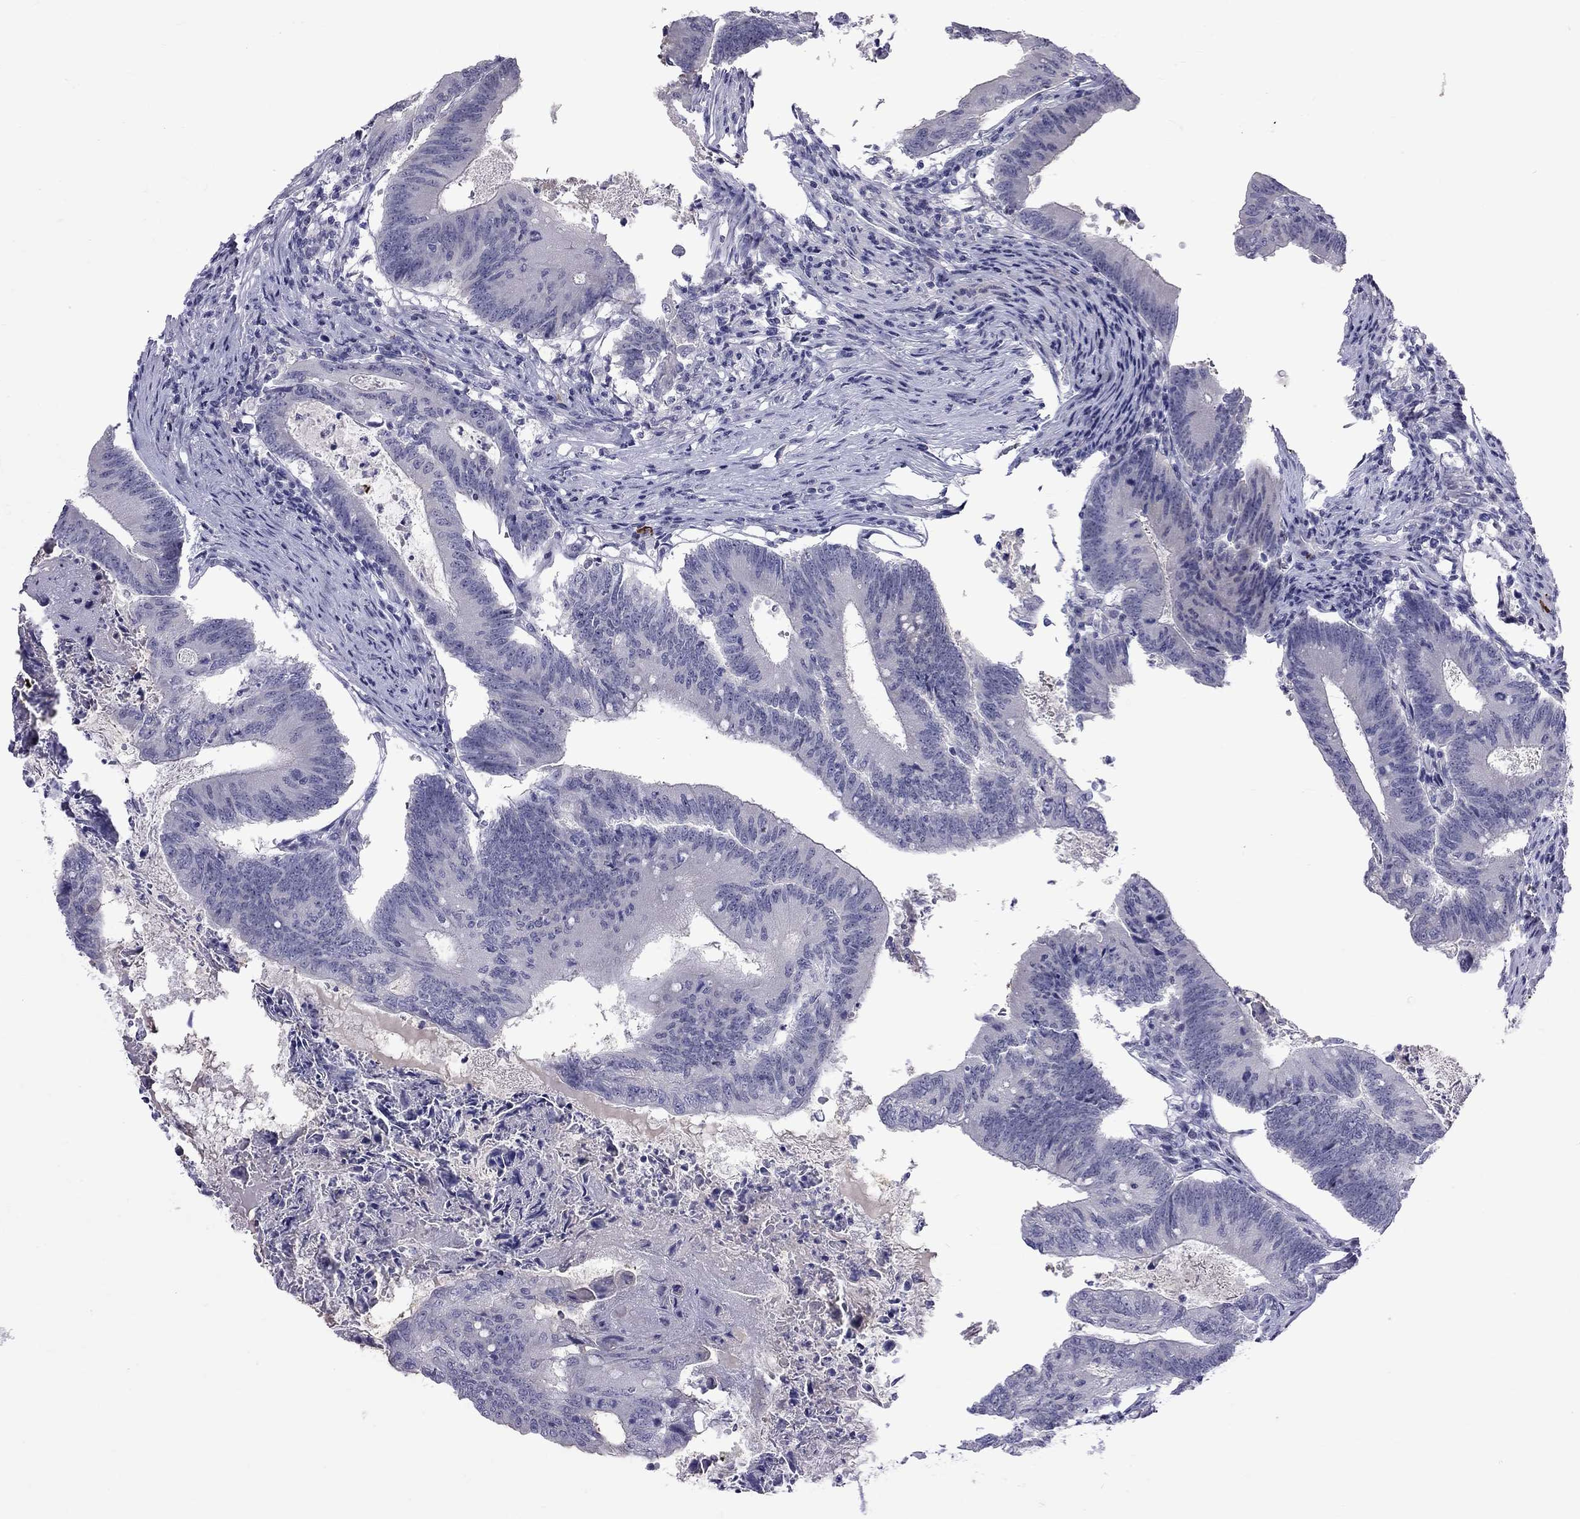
{"staining": {"intensity": "negative", "quantity": "none", "location": "none"}, "tissue": "colorectal cancer", "cell_type": "Tumor cells", "image_type": "cancer", "snomed": [{"axis": "morphology", "description": "Adenocarcinoma, NOS"}, {"axis": "topography", "description": "Colon"}], "caption": "The micrograph demonstrates no staining of tumor cells in colorectal cancer.", "gene": "RTL9", "patient": {"sex": "female", "age": 70}}